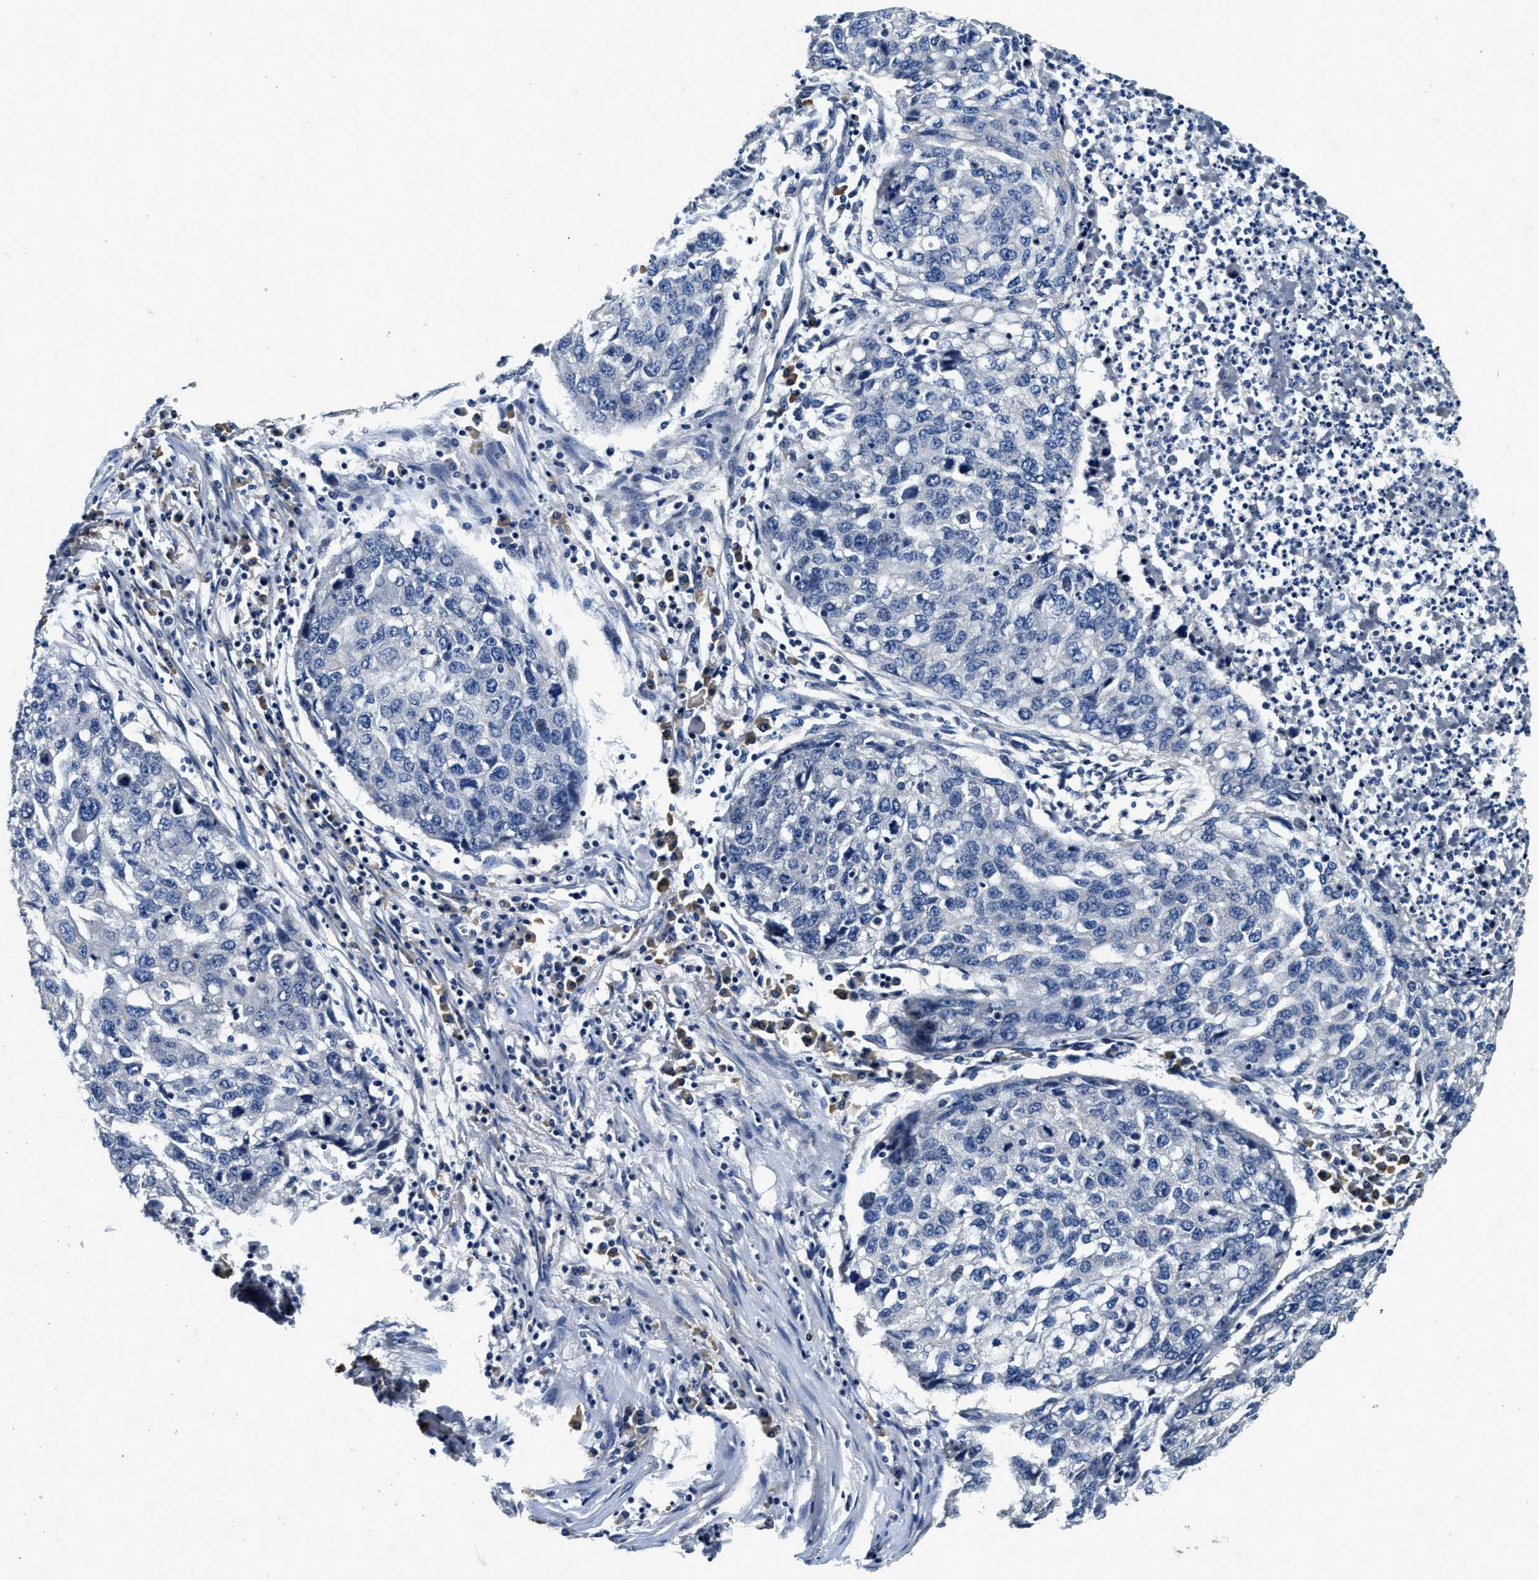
{"staining": {"intensity": "negative", "quantity": "none", "location": "none"}, "tissue": "lung cancer", "cell_type": "Tumor cells", "image_type": "cancer", "snomed": [{"axis": "morphology", "description": "Squamous cell carcinoma, NOS"}, {"axis": "topography", "description": "Lung"}], "caption": "The image shows no significant expression in tumor cells of lung squamous cell carcinoma.", "gene": "ALDH3A2", "patient": {"sex": "female", "age": 63}}